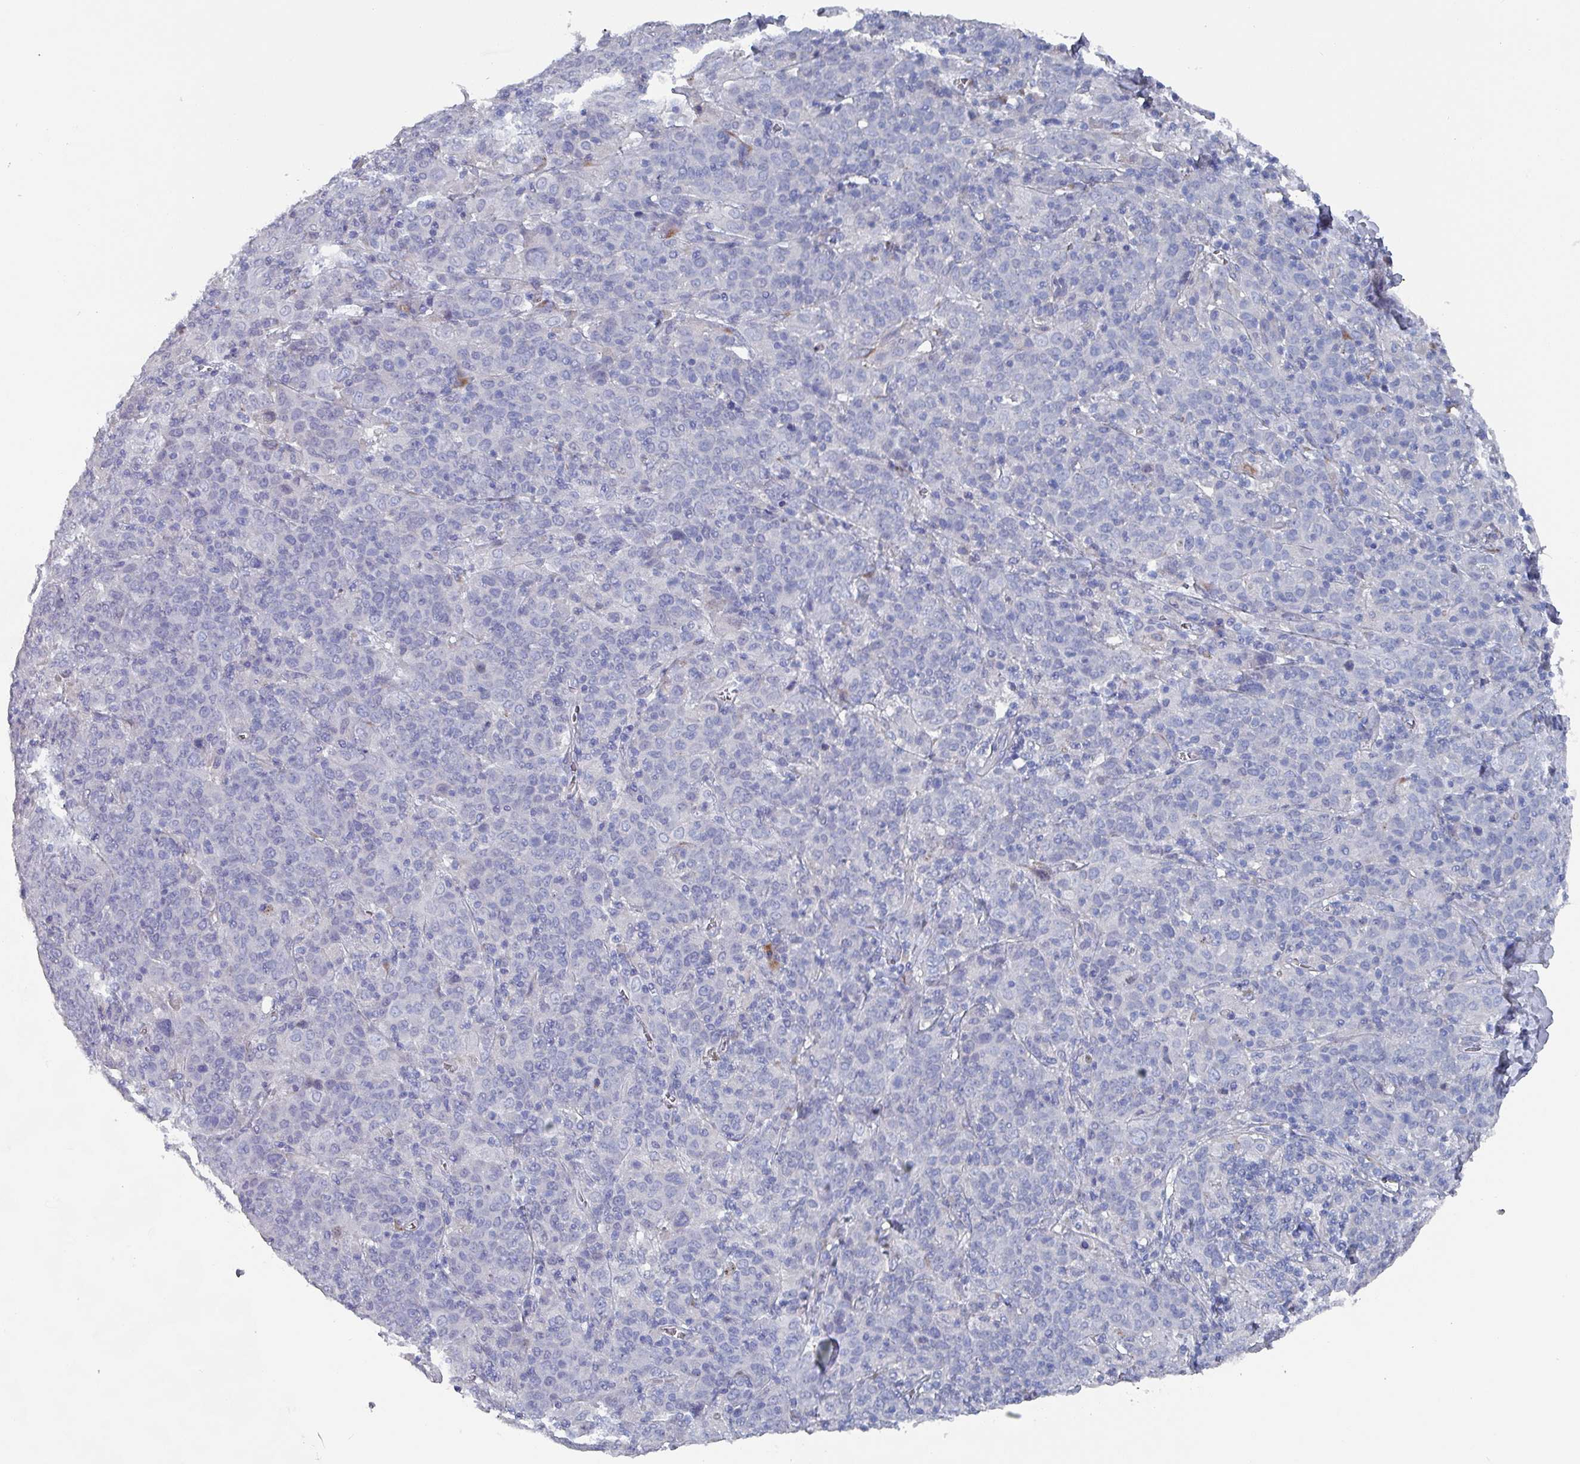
{"staining": {"intensity": "negative", "quantity": "none", "location": "none"}, "tissue": "cervical cancer", "cell_type": "Tumor cells", "image_type": "cancer", "snomed": [{"axis": "morphology", "description": "Squamous cell carcinoma, NOS"}, {"axis": "topography", "description": "Cervix"}], "caption": "High magnification brightfield microscopy of squamous cell carcinoma (cervical) stained with DAB (3,3'-diaminobenzidine) (brown) and counterstained with hematoxylin (blue): tumor cells show no significant staining.", "gene": "DRD5", "patient": {"sex": "female", "age": 67}}